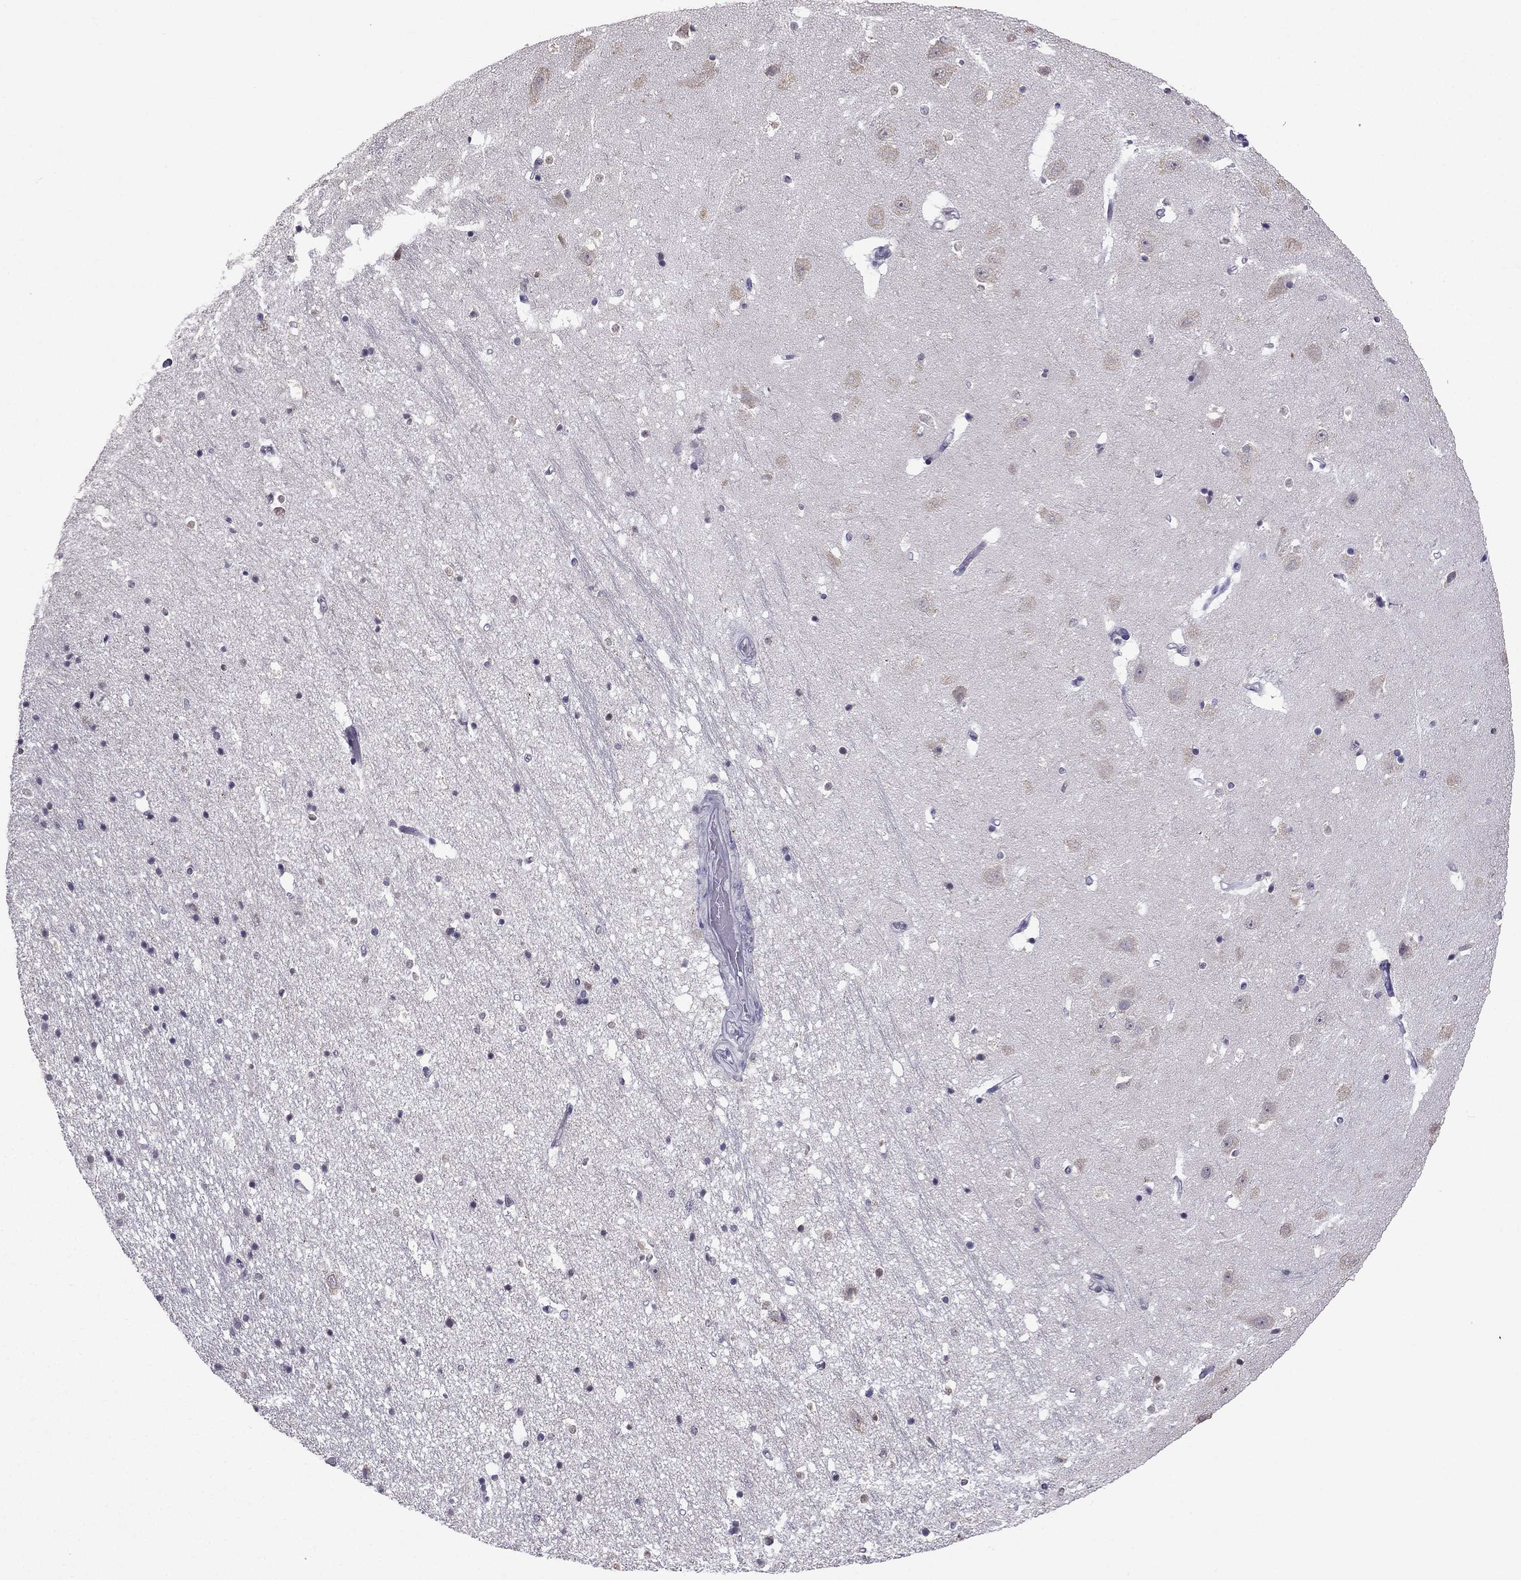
{"staining": {"intensity": "negative", "quantity": "none", "location": "none"}, "tissue": "hippocampus", "cell_type": "Glial cells", "image_type": "normal", "snomed": [{"axis": "morphology", "description": "Normal tissue, NOS"}, {"axis": "topography", "description": "Hippocampus"}], "caption": "Immunohistochemistry (IHC) of normal human hippocampus shows no positivity in glial cells. (DAB IHC visualized using brightfield microscopy, high magnification).", "gene": "ARHGAP11A", "patient": {"sex": "male", "age": 44}}